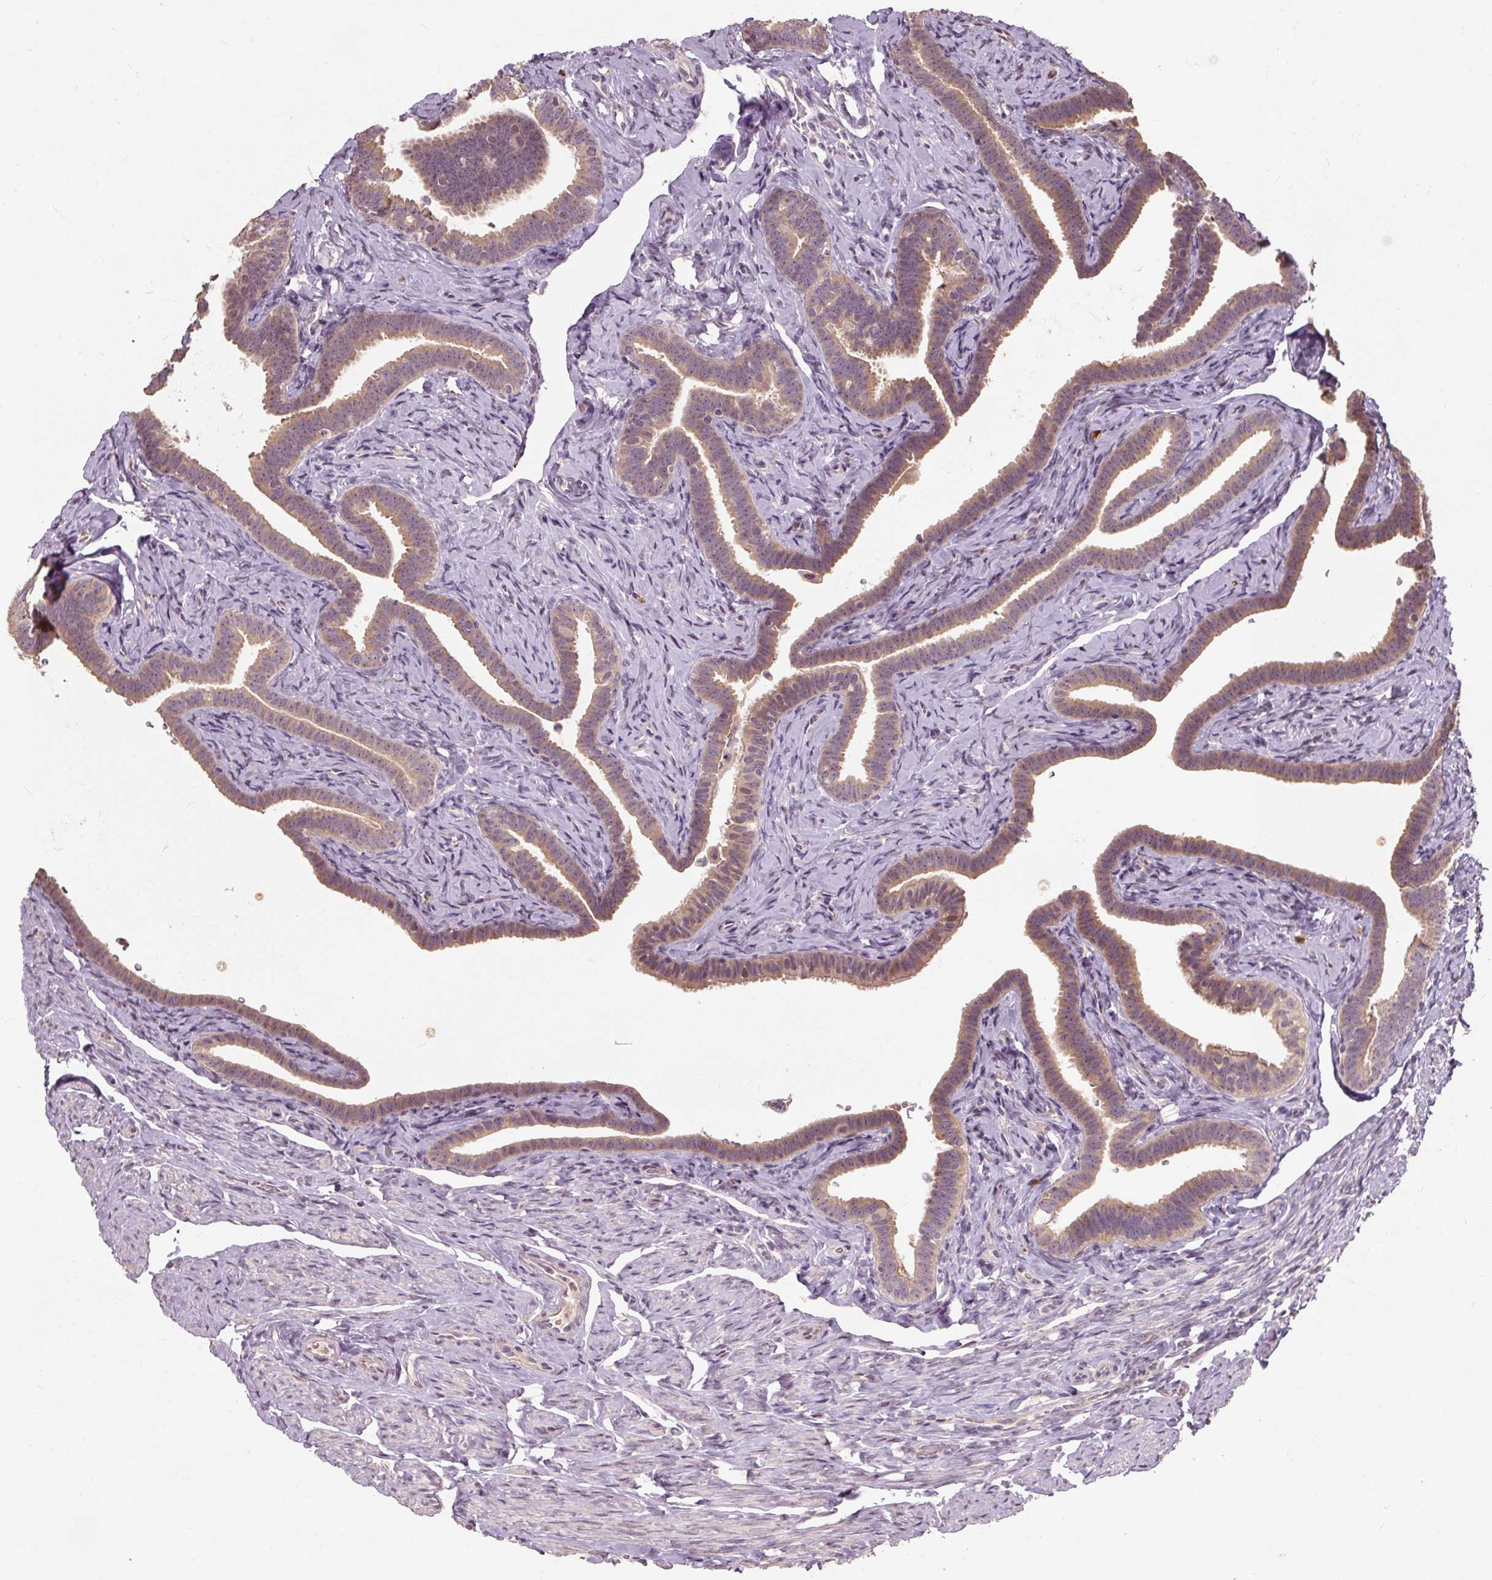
{"staining": {"intensity": "weak", "quantity": ">75%", "location": "cytoplasmic/membranous"}, "tissue": "fallopian tube", "cell_type": "Glandular cells", "image_type": "normal", "snomed": [{"axis": "morphology", "description": "Normal tissue, NOS"}, {"axis": "topography", "description": "Fallopian tube"}], "caption": "A micrograph of human fallopian tube stained for a protein shows weak cytoplasmic/membranous brown staining in glandular cells.", "gene": "CFAP65", "patient": {"sex": "female", "age": 69}}